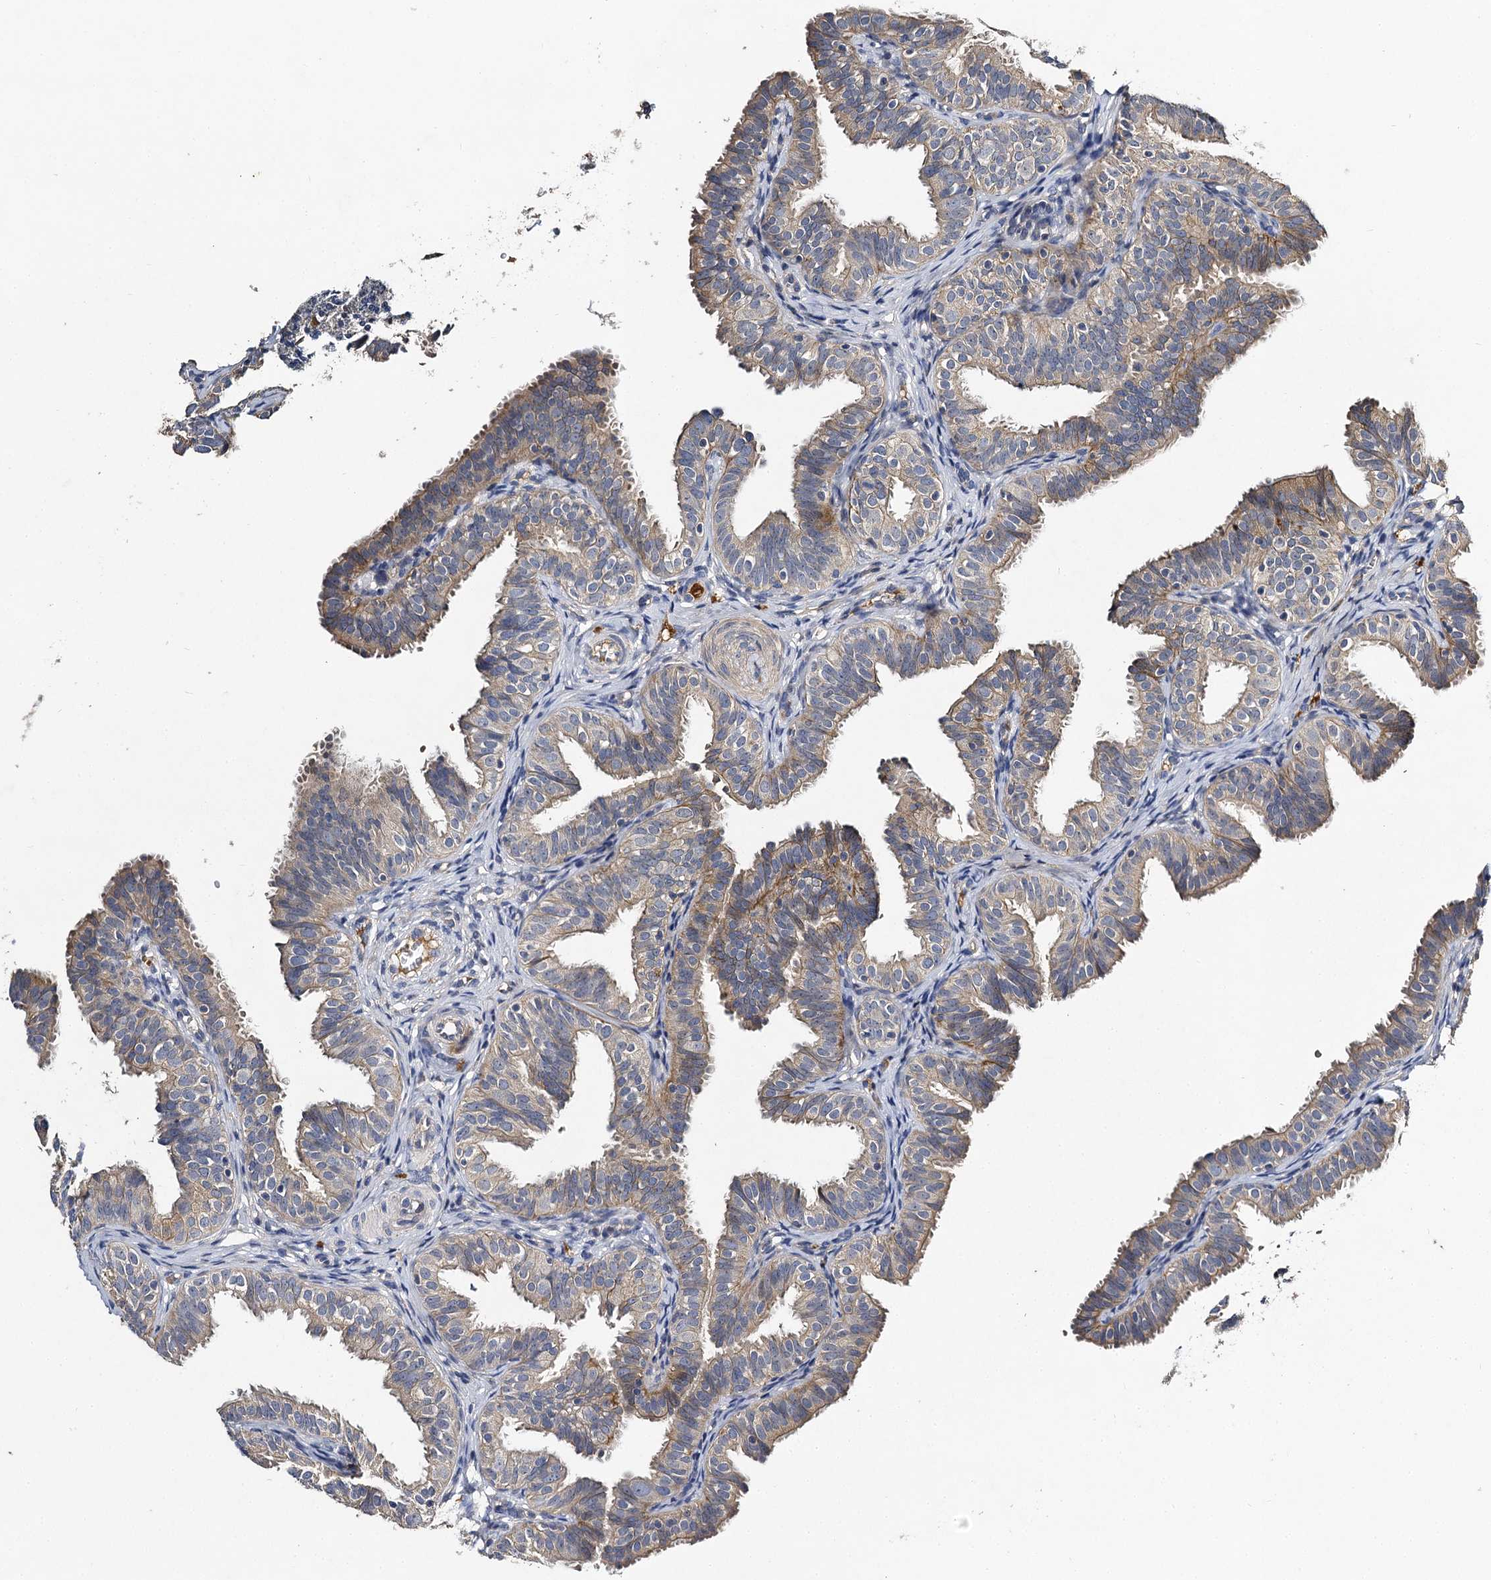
{"staining": {"intensity": "weak", "quantity": "25%-75%", "location": "cytoplasmic/membranous"}, "tissue": "fallopian tube", "cell_type": "Glandular cells", "image_type": "normal", "snomed": [{"axis": "morphology", "description": "Normal tissue, NOS"}, {"axis": "topography", "description": "Fallopian tube"}], "caption": "Weak cytoplasmic/membranous positivity is present in approximately 25%-75% of glandular cells in benign fallopian tube.", "gene": "SLC11A2", "patient": {"sex": "female", "age": 35}}